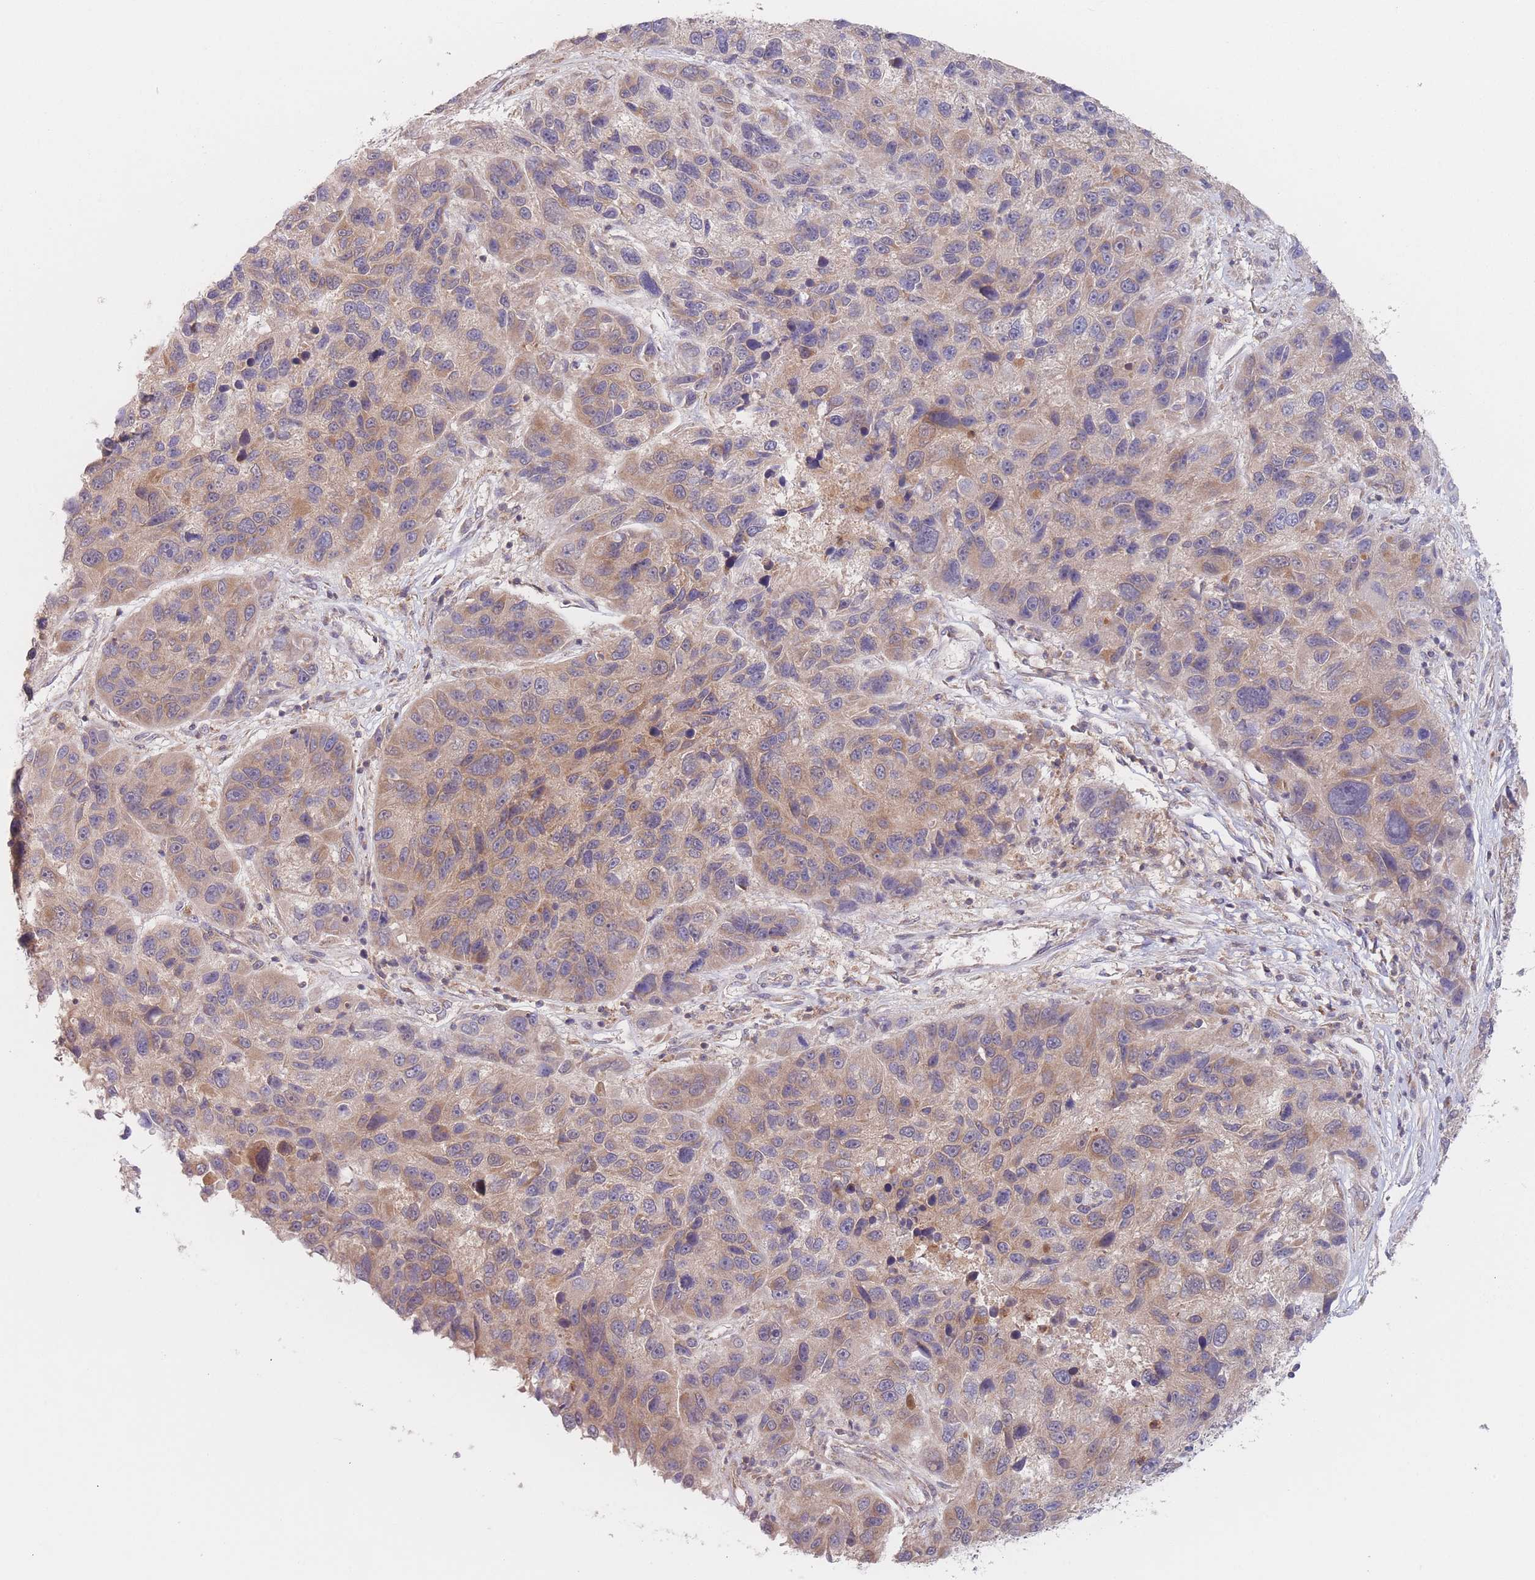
{"staining": {"intensity": "moderate", "quantity": "25%-75%", "location": "cytoplasmic/membranous"}, "tissue": "melanoma", "cell_type": "Tumor cells", "image_type": "cancer", "snomed": [{"axis": "morphology", "description": "Malignant melanoma, NOS"}, {"axis": "topography", "description": "Skin"}], "caption": "Brown immunohistochemical staining in melanoma shows moderate cytoplasmic/membranous staining in approximately 25%-75% of tumor cells. The staining was performed using DAB, with brown indicating positive protein expression. Nuclei are stained blue with hematoxylin.", "gene": "PPM1A", "patient": {"sex": "male", "age": 53}}